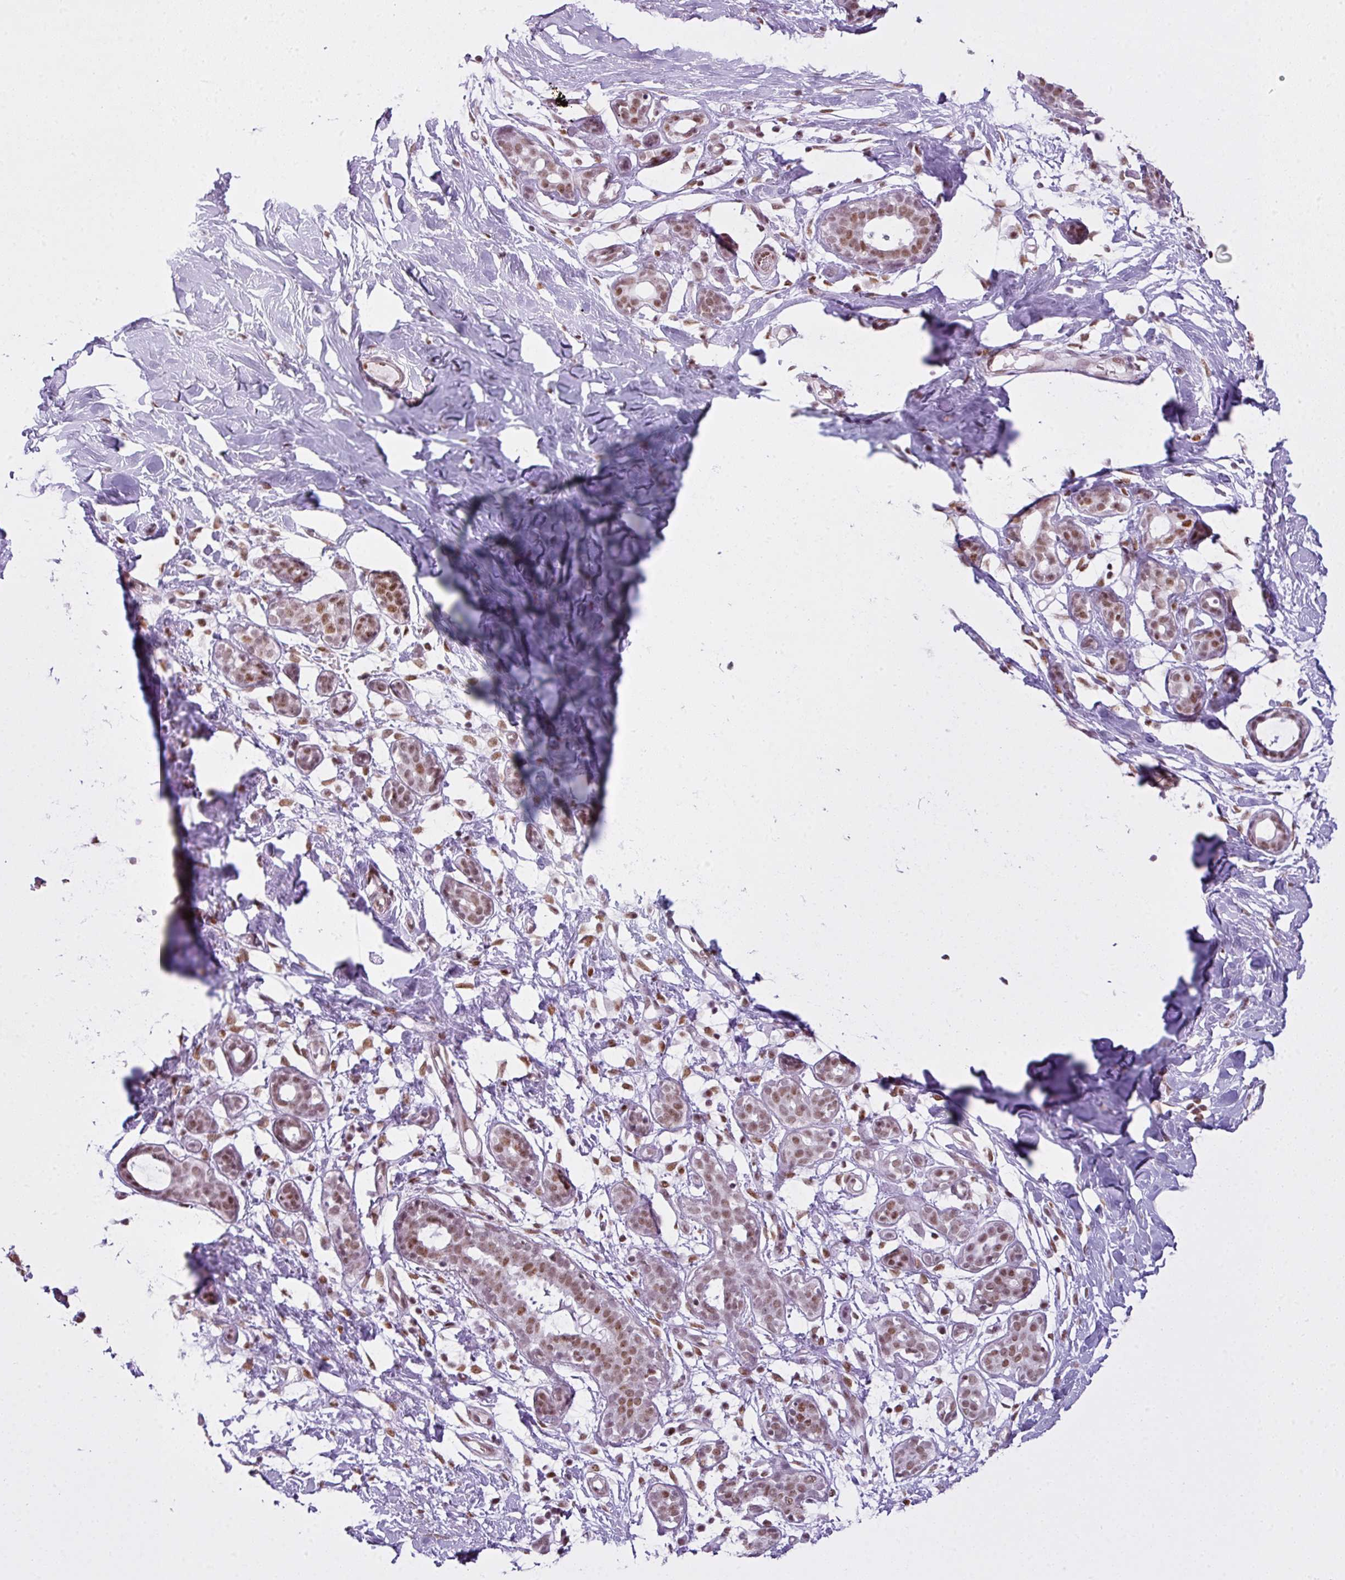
{"staining": {"intensity": "negative", "quantity": "none", "location": "none"}, "tissue": "breast", "cell_type": "Adipocytes", "image_type": "normal", "snomed": [{"axis": "morphology", "description": "Normal tissue, NOS"}, {"axis": "topography", "description": "Breast"}], "caption": "The image displays no staining of adipocytes in benign breast. (Stains: DAB IHC with hematoxylin counter stain, Microscopy: brightfield microscopy at high magnification).", "gene": "ARL6IP4", "patient": {"sex": "female", "age": 27}}